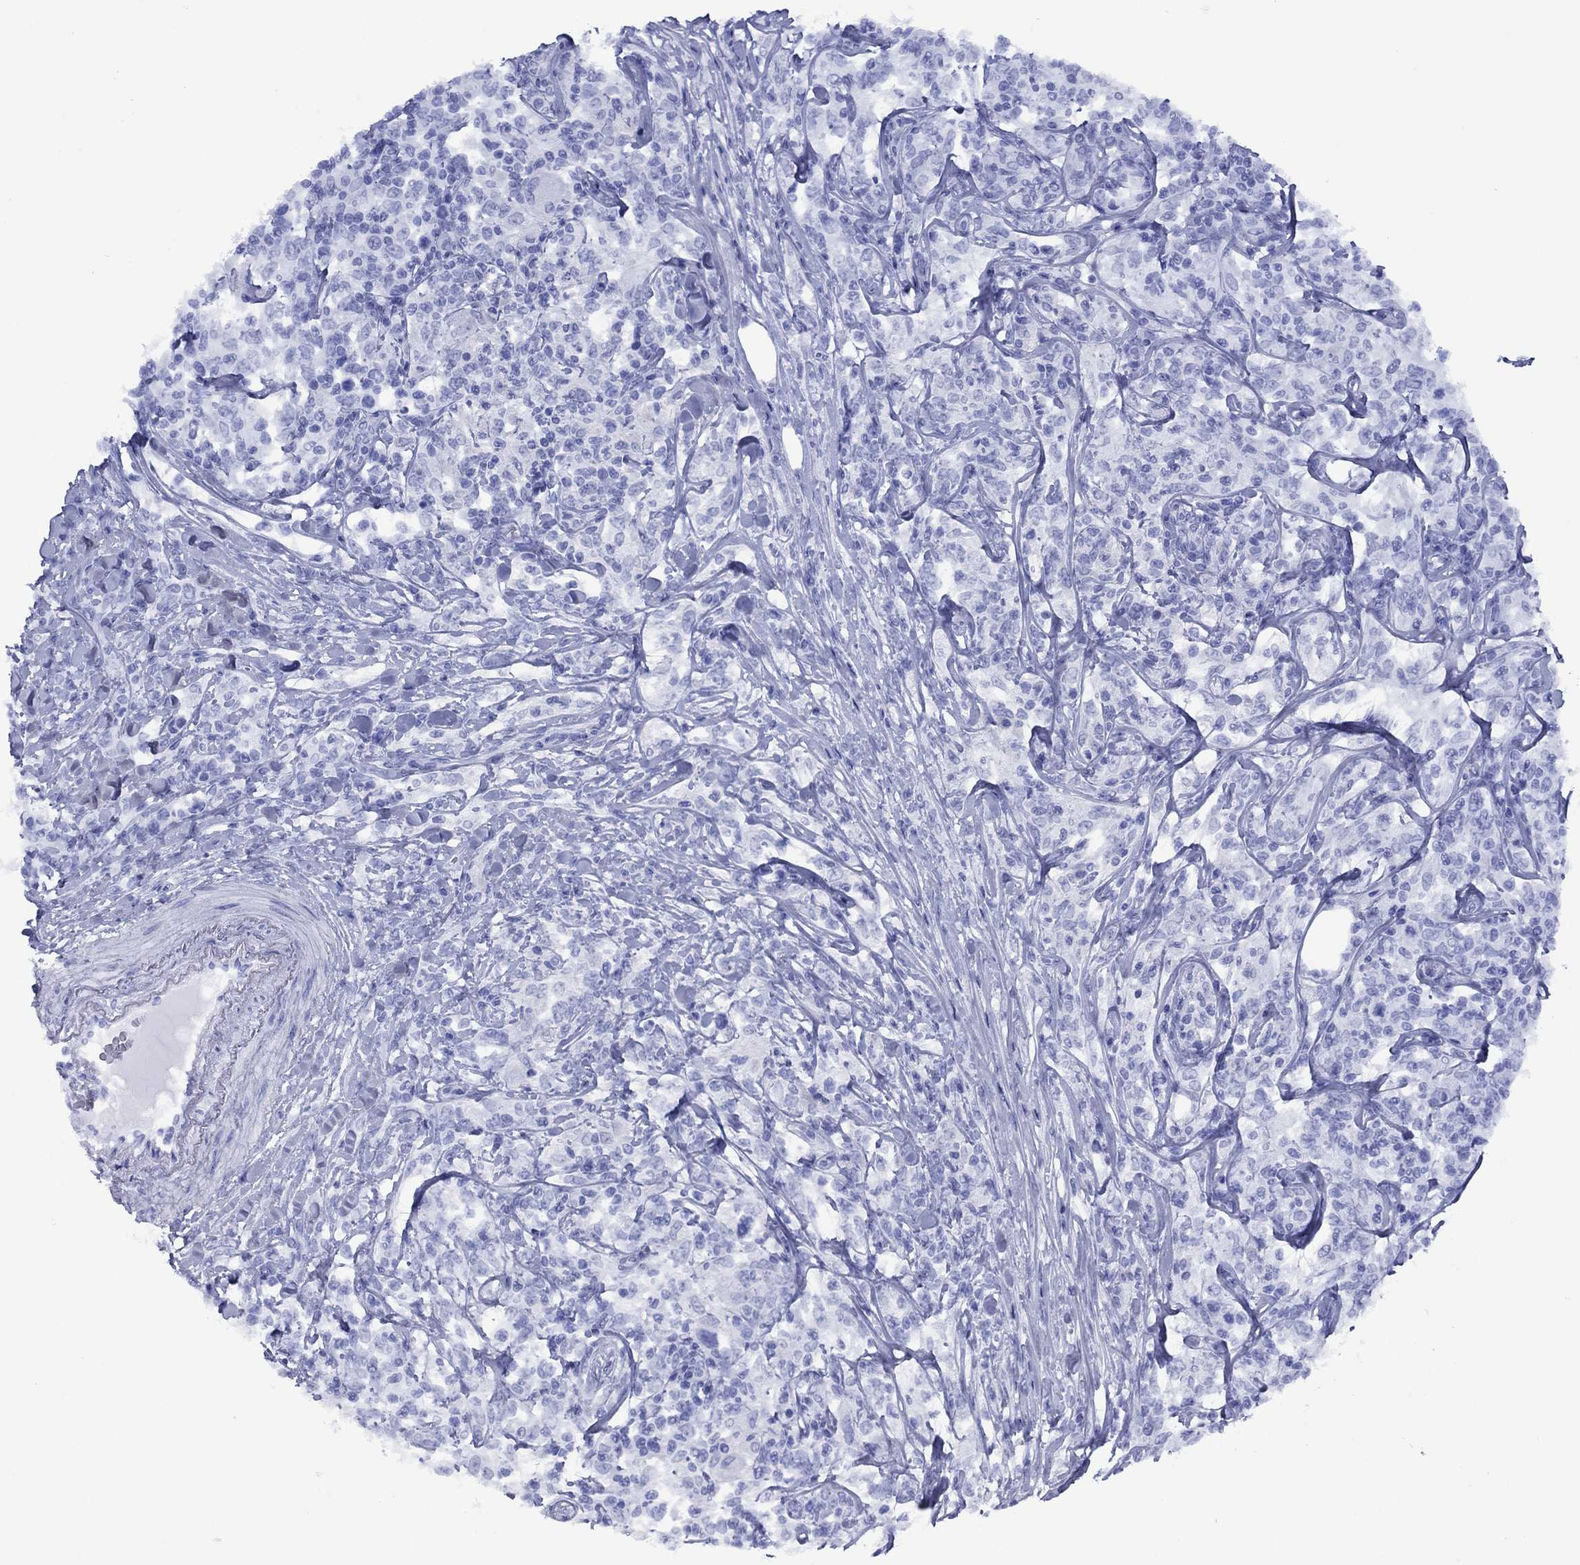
{"staining": {"intensity": "negative", "quantity": "none", "location": "none"}, "tissue": "lymphoma", "cell_type": "Tumor cells", "image_type": "cancer", "snomed": [{"axis": "morphology", "description": "Malignant lymphoma, non-Hodgkin's type, High grade"}, {"axis": "topography", "description": "Lymph node"}], "caption": "Immunohistochemical staining of human high-grade malignant lymphoma, non-Hodgkin's type displays no significant staining in tumor cells.", "gene": "GIP", "patient": {"sex": "female", "age": 84}}